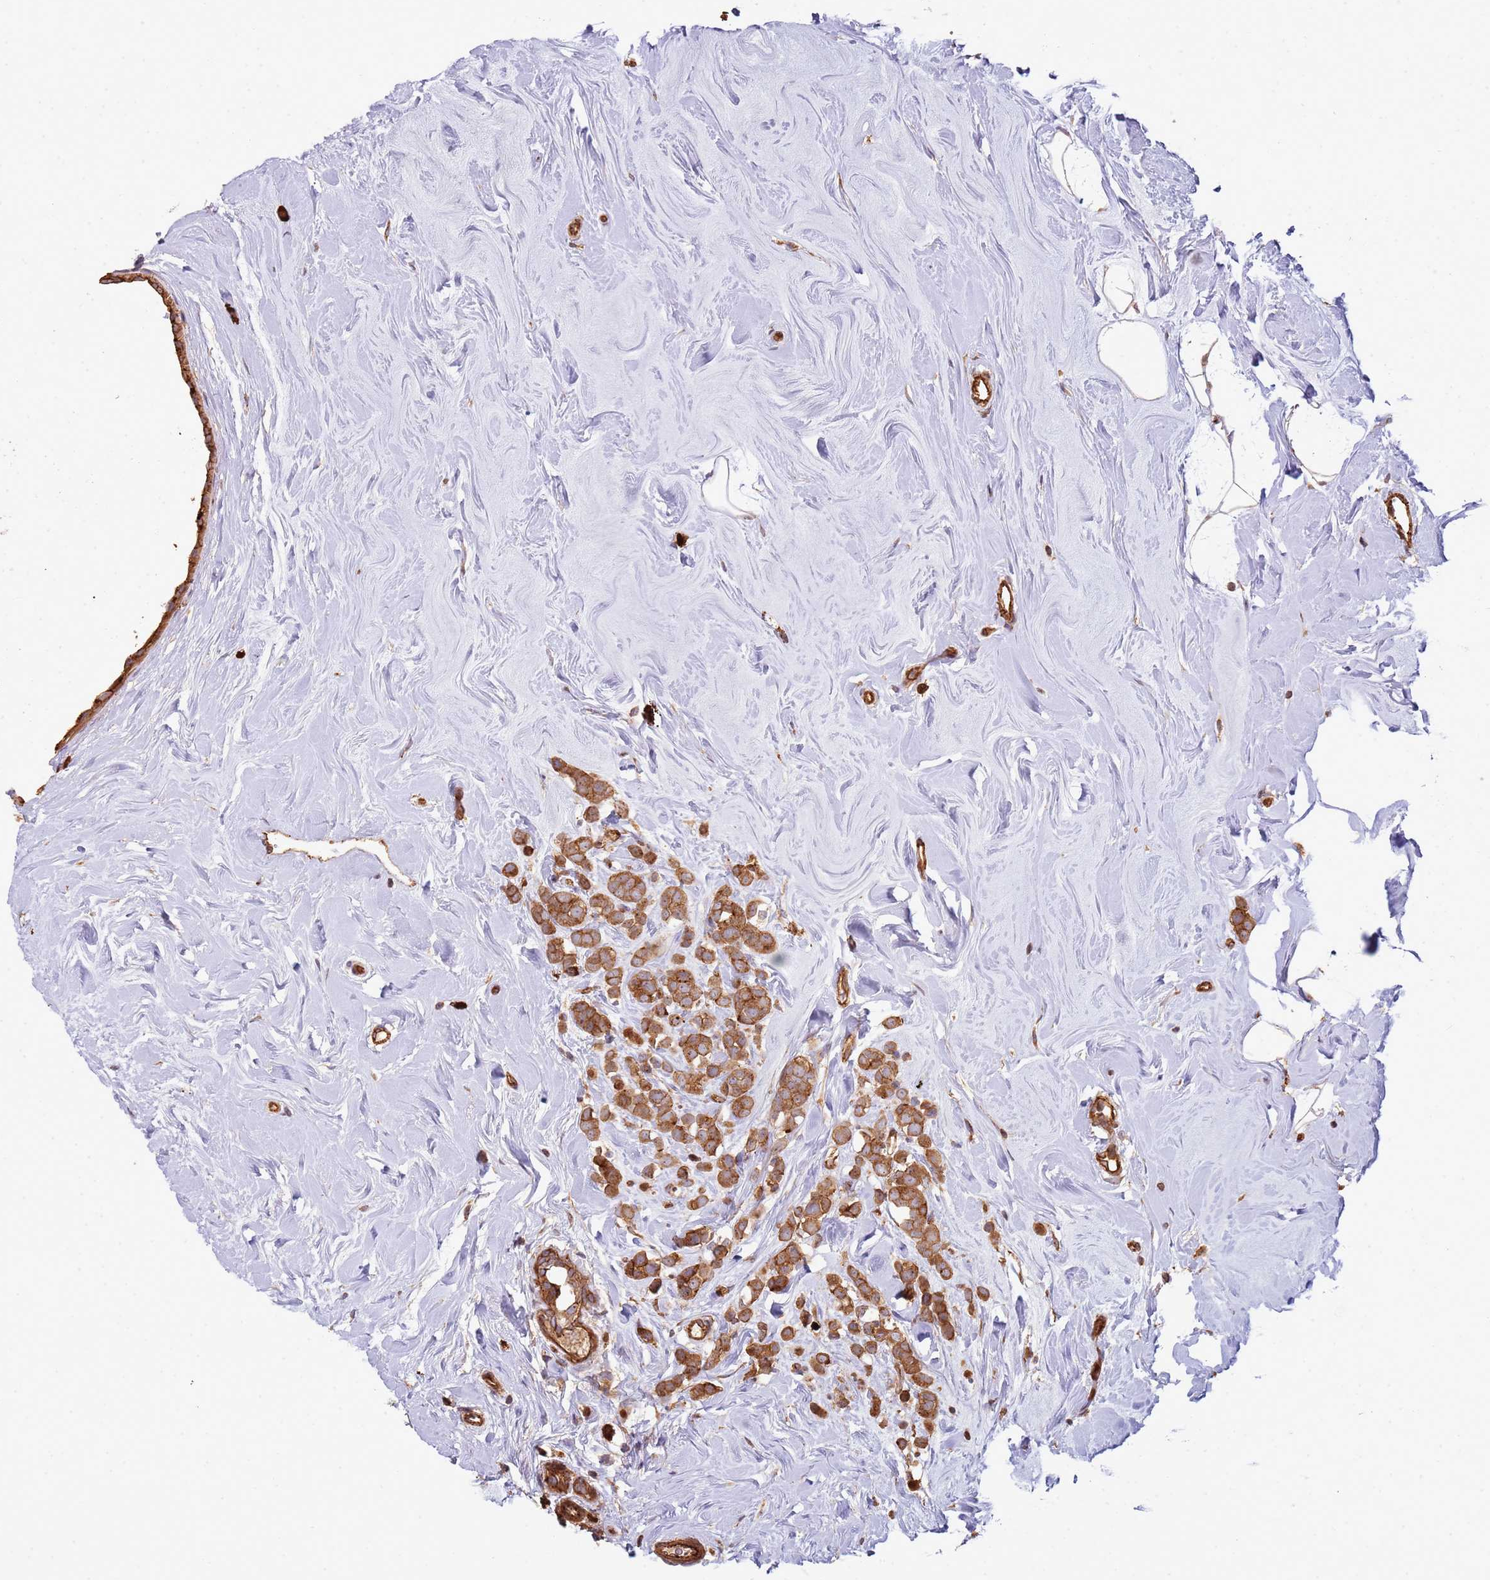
{"staining": {"intensity": "moderate", "quantity": ">75%", "location": "cytoplasmic/membranous"}, "tissue": "breast cancer", "cell_type": "Tumor cells", "image_type": "cancer", "snomed": [{"axis": "morphology", "description": "Lobular carcinoma"}, {"axis": "topography", "description": "Breast"}], "caption": "Immunohistochemical staining of breast cancer (lobular carcinoma) demonstrates medium levels of moderate cytoplasmic/membranous positivity in about >75% of tumor cells.", "gene": "NDUFAF4", "patient": {"sex": "female", "age": 47}}